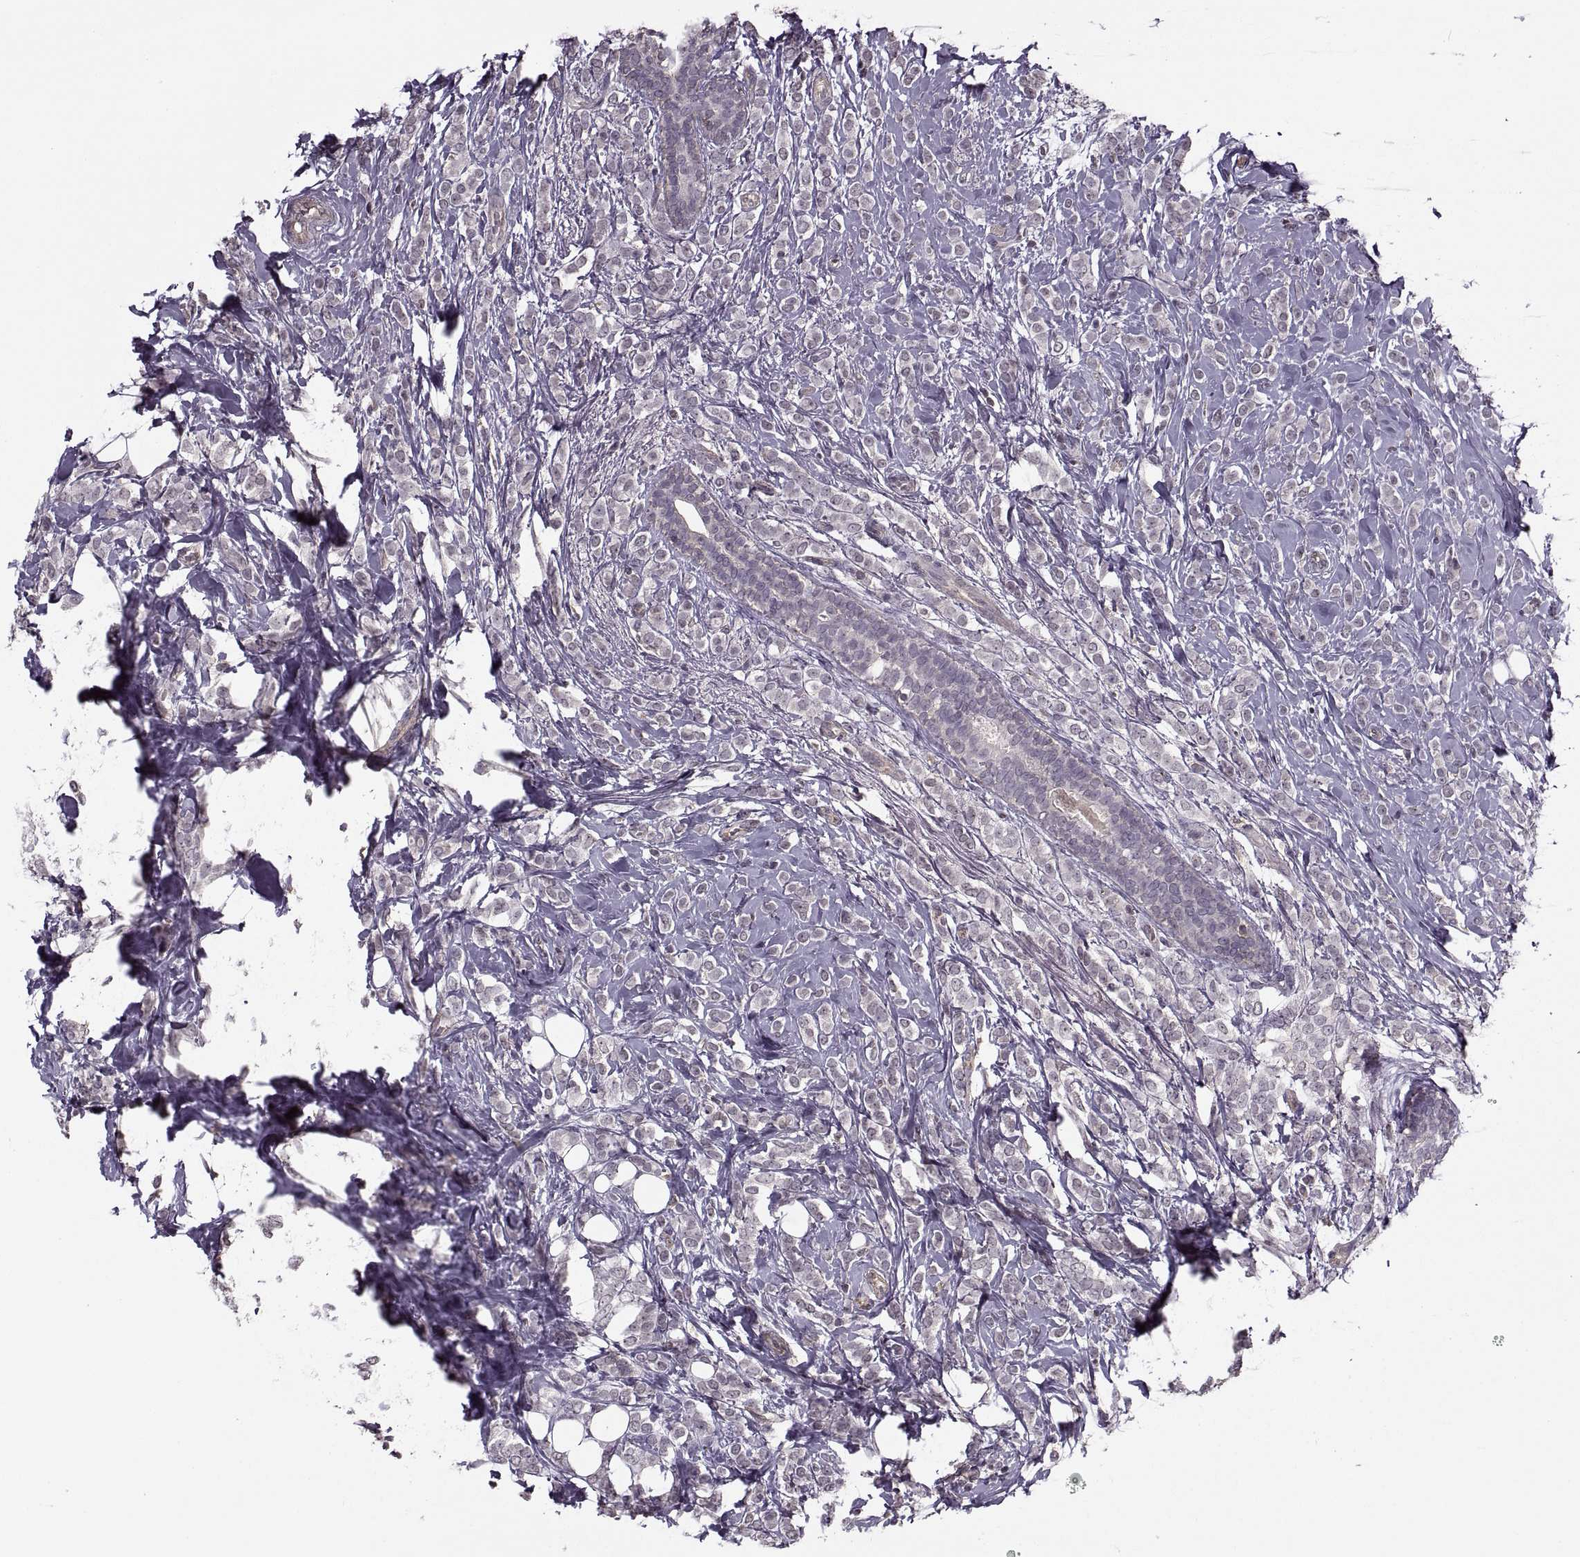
{"staining": {"intensity": "negative", "quantity": "none", "location": "none"}, "tissue": "breast cancer", "cell_type": "Tumor cells", "image_type": "cancer", "snomed": [{"axis": "morphology", "description": "Lobular carcinoma"}, {"axis": "topography", "description": "Breast"}], "caption": "A high-resolution image shows IHC staining of lobular carcinoma (breast), which reveals no significant expression in tumor cells.", "gene": "LUZP2", "patient": {"sex": "female", "age": 49}}